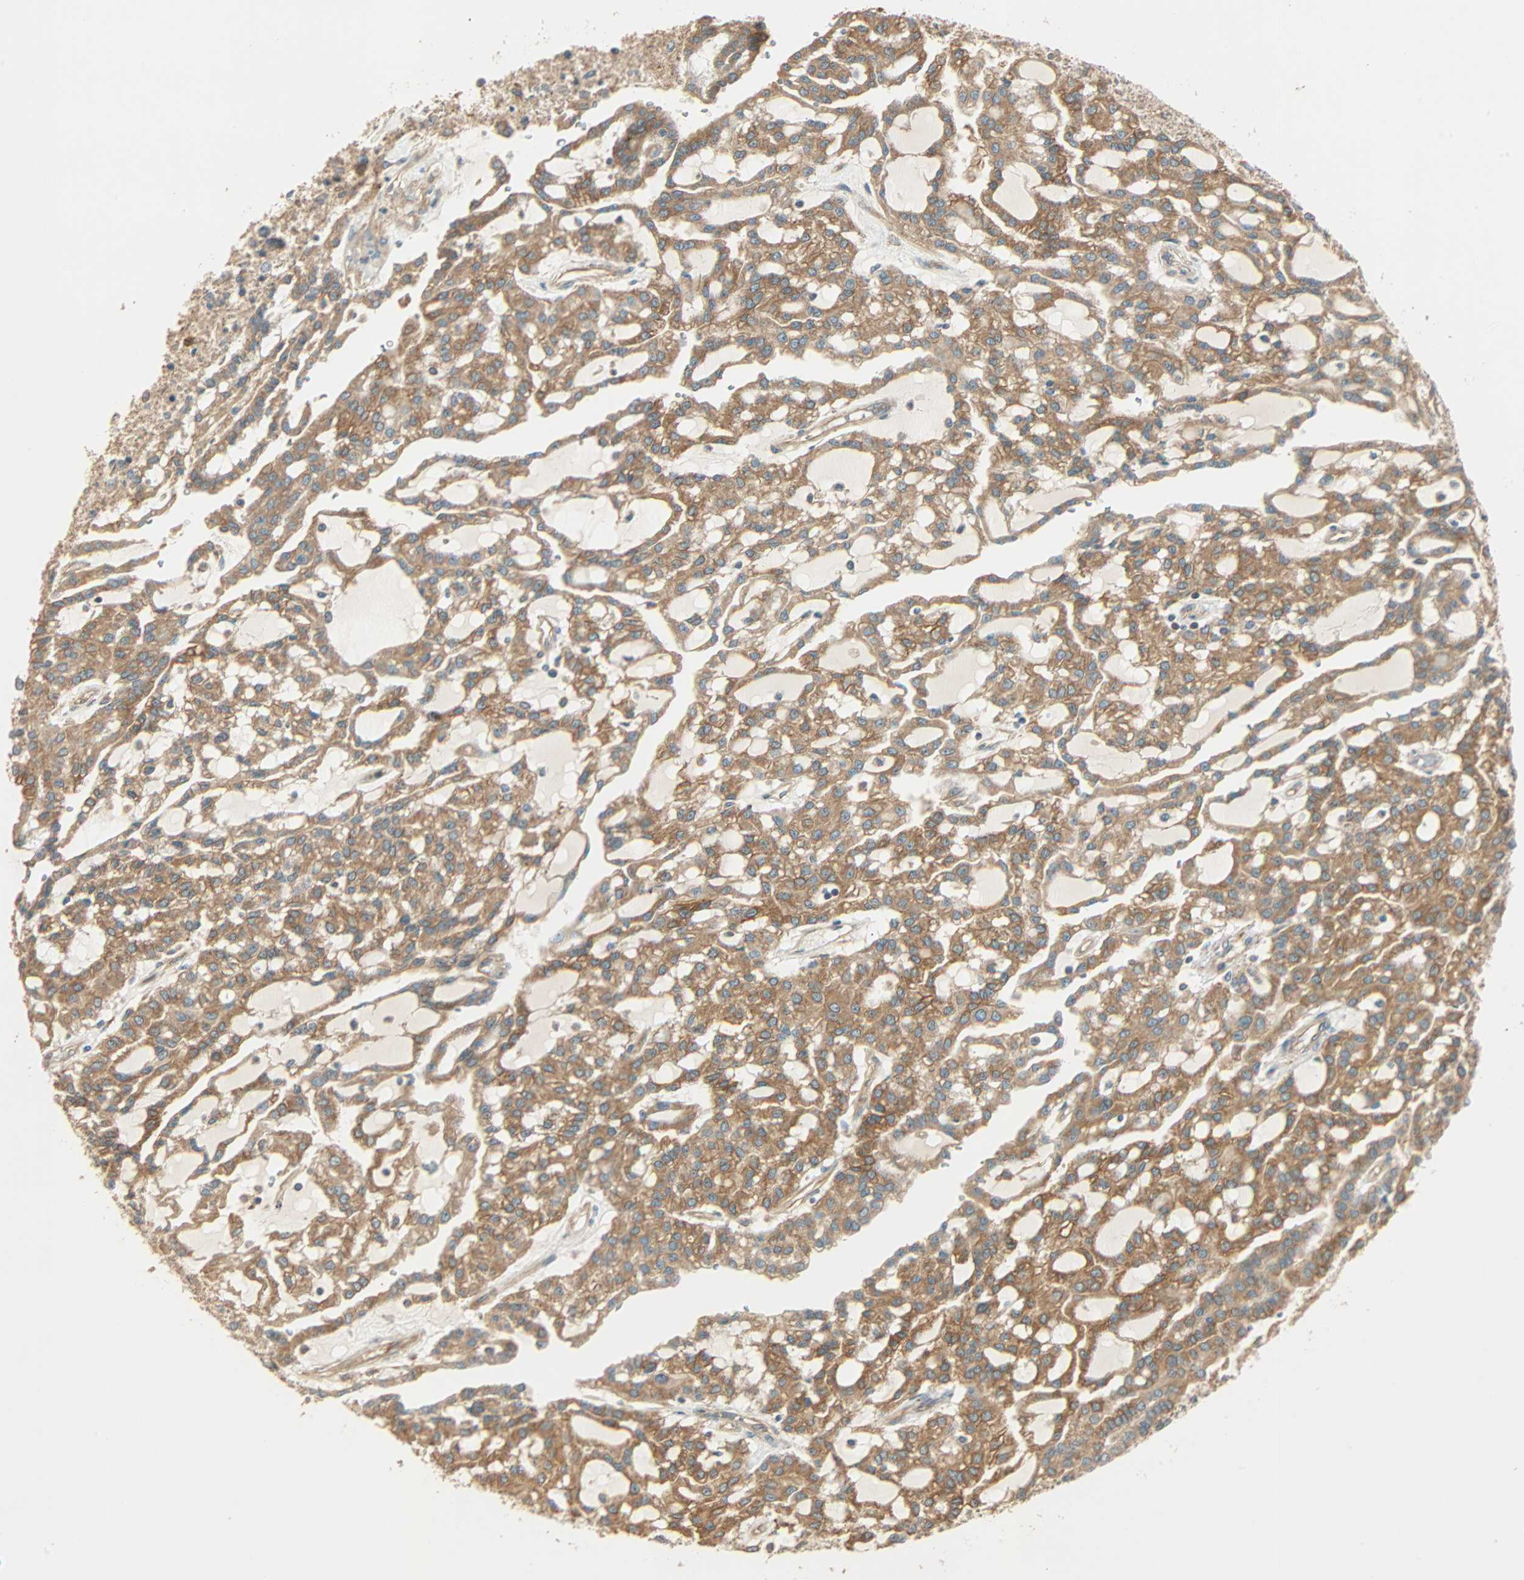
{"staining": {"intensity": "moderate", "quantity": ">75%", "location": "cytoplasmic/membranous"}, "tissue": "renal cancer", "cell_type": "Tumor cells", "image_type": "cancer", "snomed": [{"axis": "morphology", "description": "Adenocarcinoma, NOS"}, {"axis": "topography", "description": "Kidney"}], "caption": "Immunohistochemistry (IHC) (DAB) staining of renal cancer (adenocarcinoma) reveals moderate cytoplasmic/membranous protein positivity in approximately >75% of tumor cells. (Stains: DAB in brown, nuclei in blue, Microscopy: brightfield microscopy at high magnification).", "gene": "GALK1", "patient": {"sex": "male", "age": 63}}